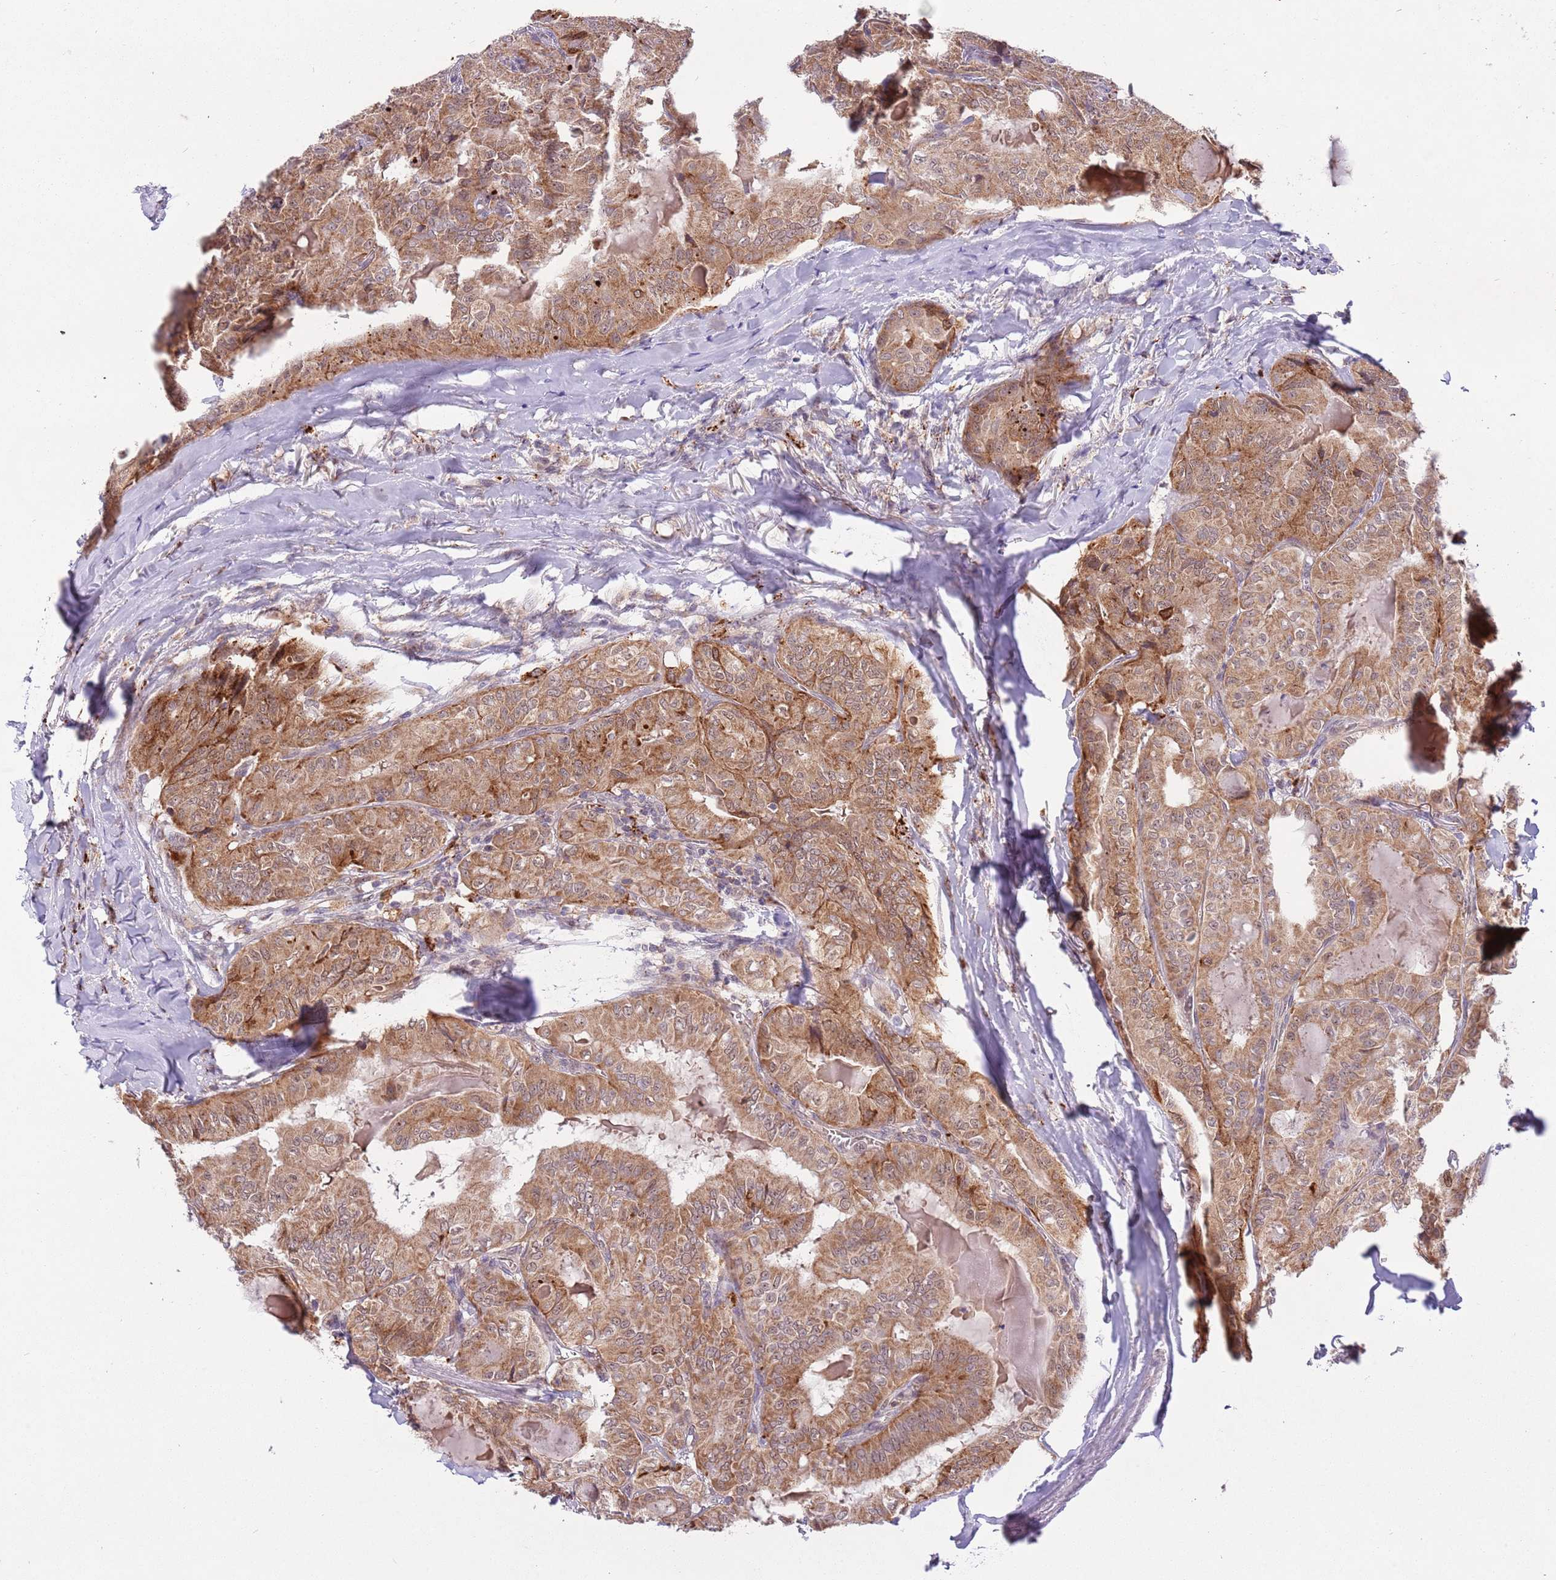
{"staining": {"intensity": "moderate", "quantity": ">75%", "location": "cytoplasmic/membranous"}, "tissue": "thyroid cancer", "cell_type": "Tumor cells", "image_type": "cancer", "snomed": [{"axis": "morphology", "description": "Papillary adenocarcinoma, NOS"}, {"axis": "topography", "description": "Thyroid gland"}], "caption": "Protein staining of papillary adenocarcinoma (thyroid) tissue shows moderate cytoplasmic/membranous expression in about >75% of tumor cells.", "gene": "TRIM27", "patient": {"sex": "female", "age": 68}}